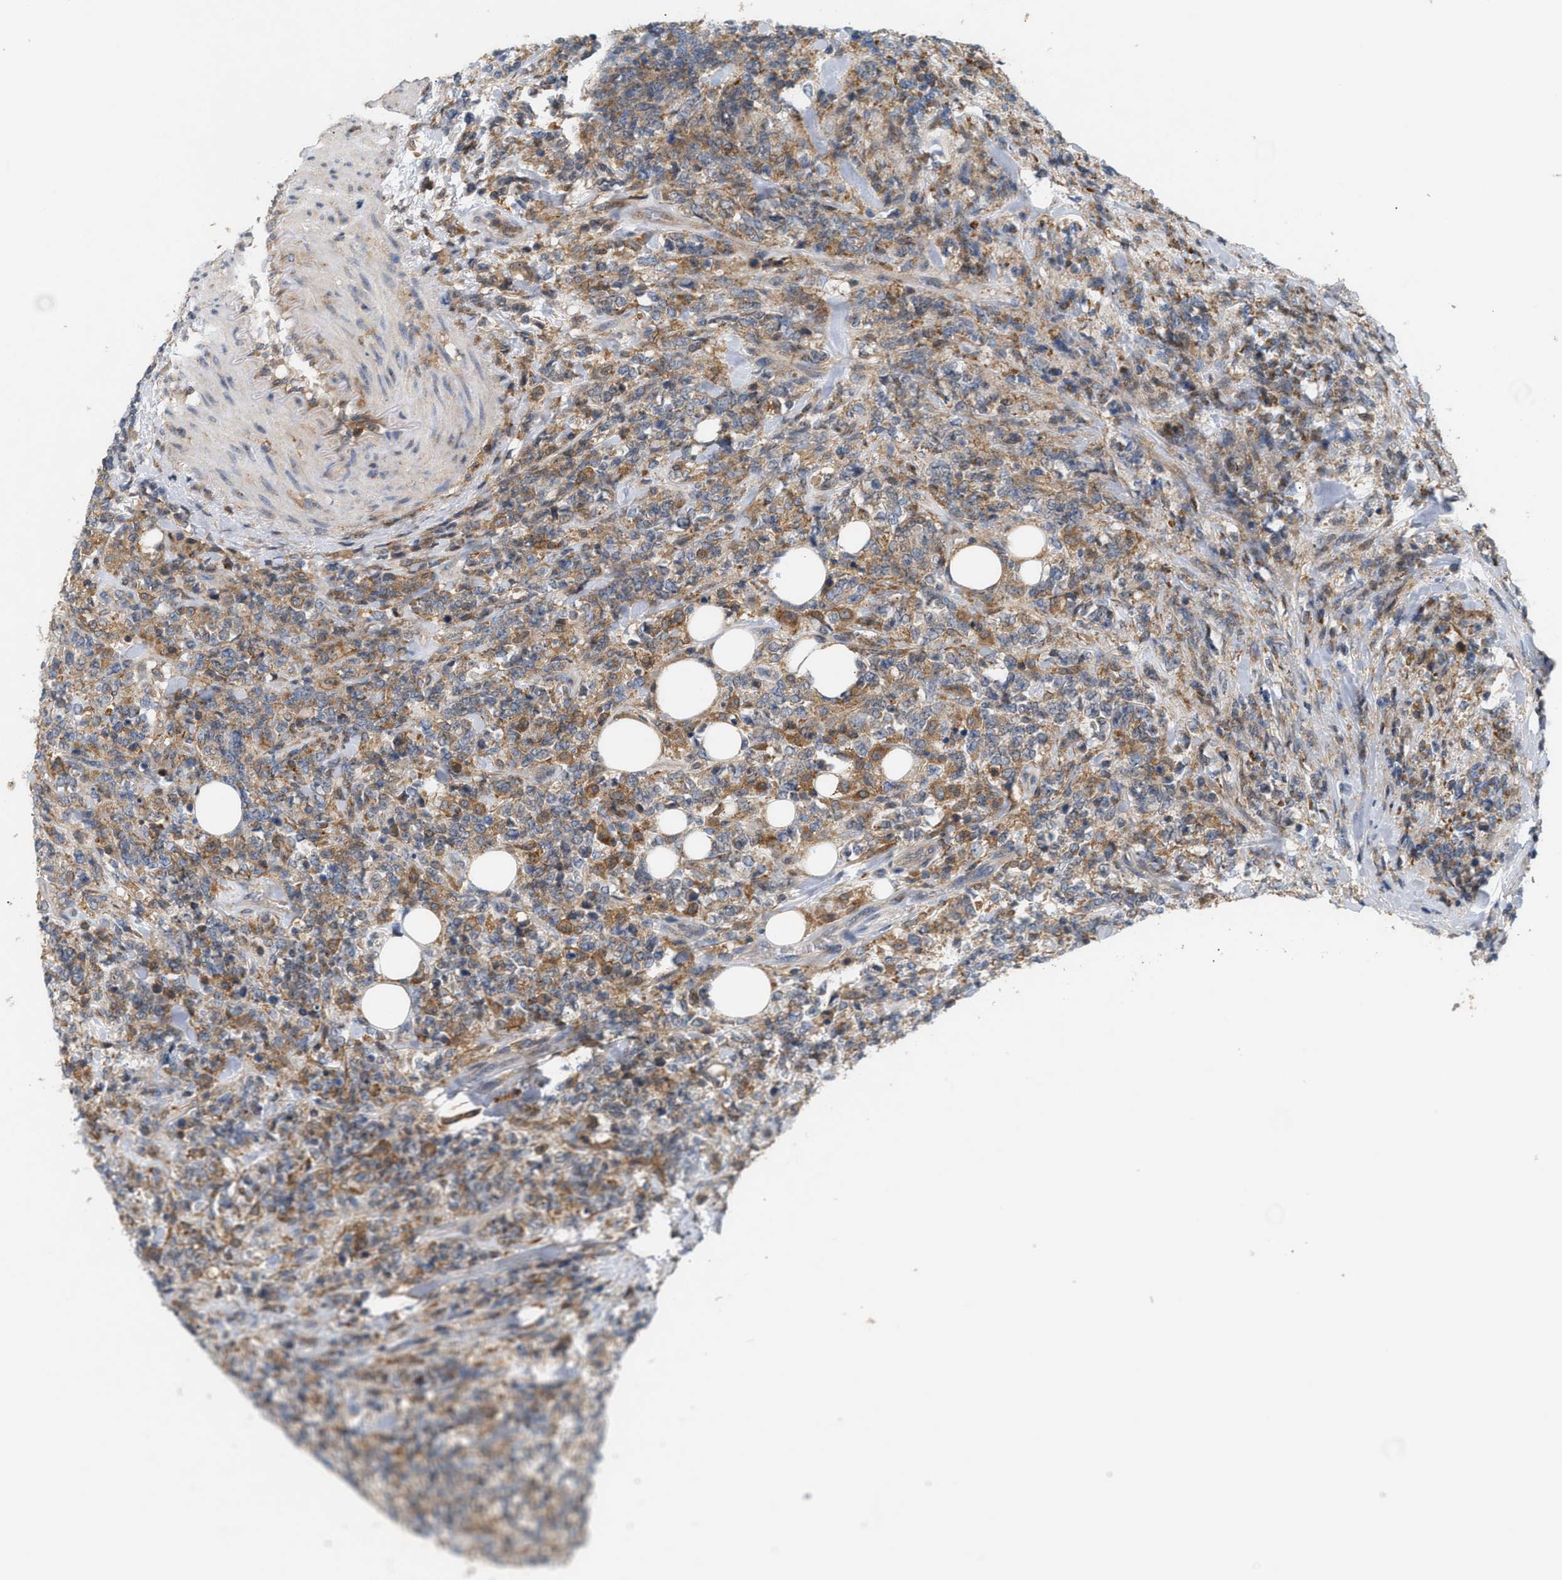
{"staining": {"intensity": "moderate", "quantity": ">75%", "location": "cytoplasmic/membranous"}, "tissue": "lymphoma", "cell_type": "Tumor cells", "image_type": "cancer", "snomed": [{"axis": "morphology", "description": "Malignant lymphoma, non-Hodgkin's type, High grade"}, {"axis": "topography", "description": "Soft tissue"}], "caption": "High-grade malignant lymphoma, non-Hodgkin's type stained with a protein marker shows moderate staining in tumor cells.", "gene": "DBNL", "patient": {"sex": "male", "age": 18}}